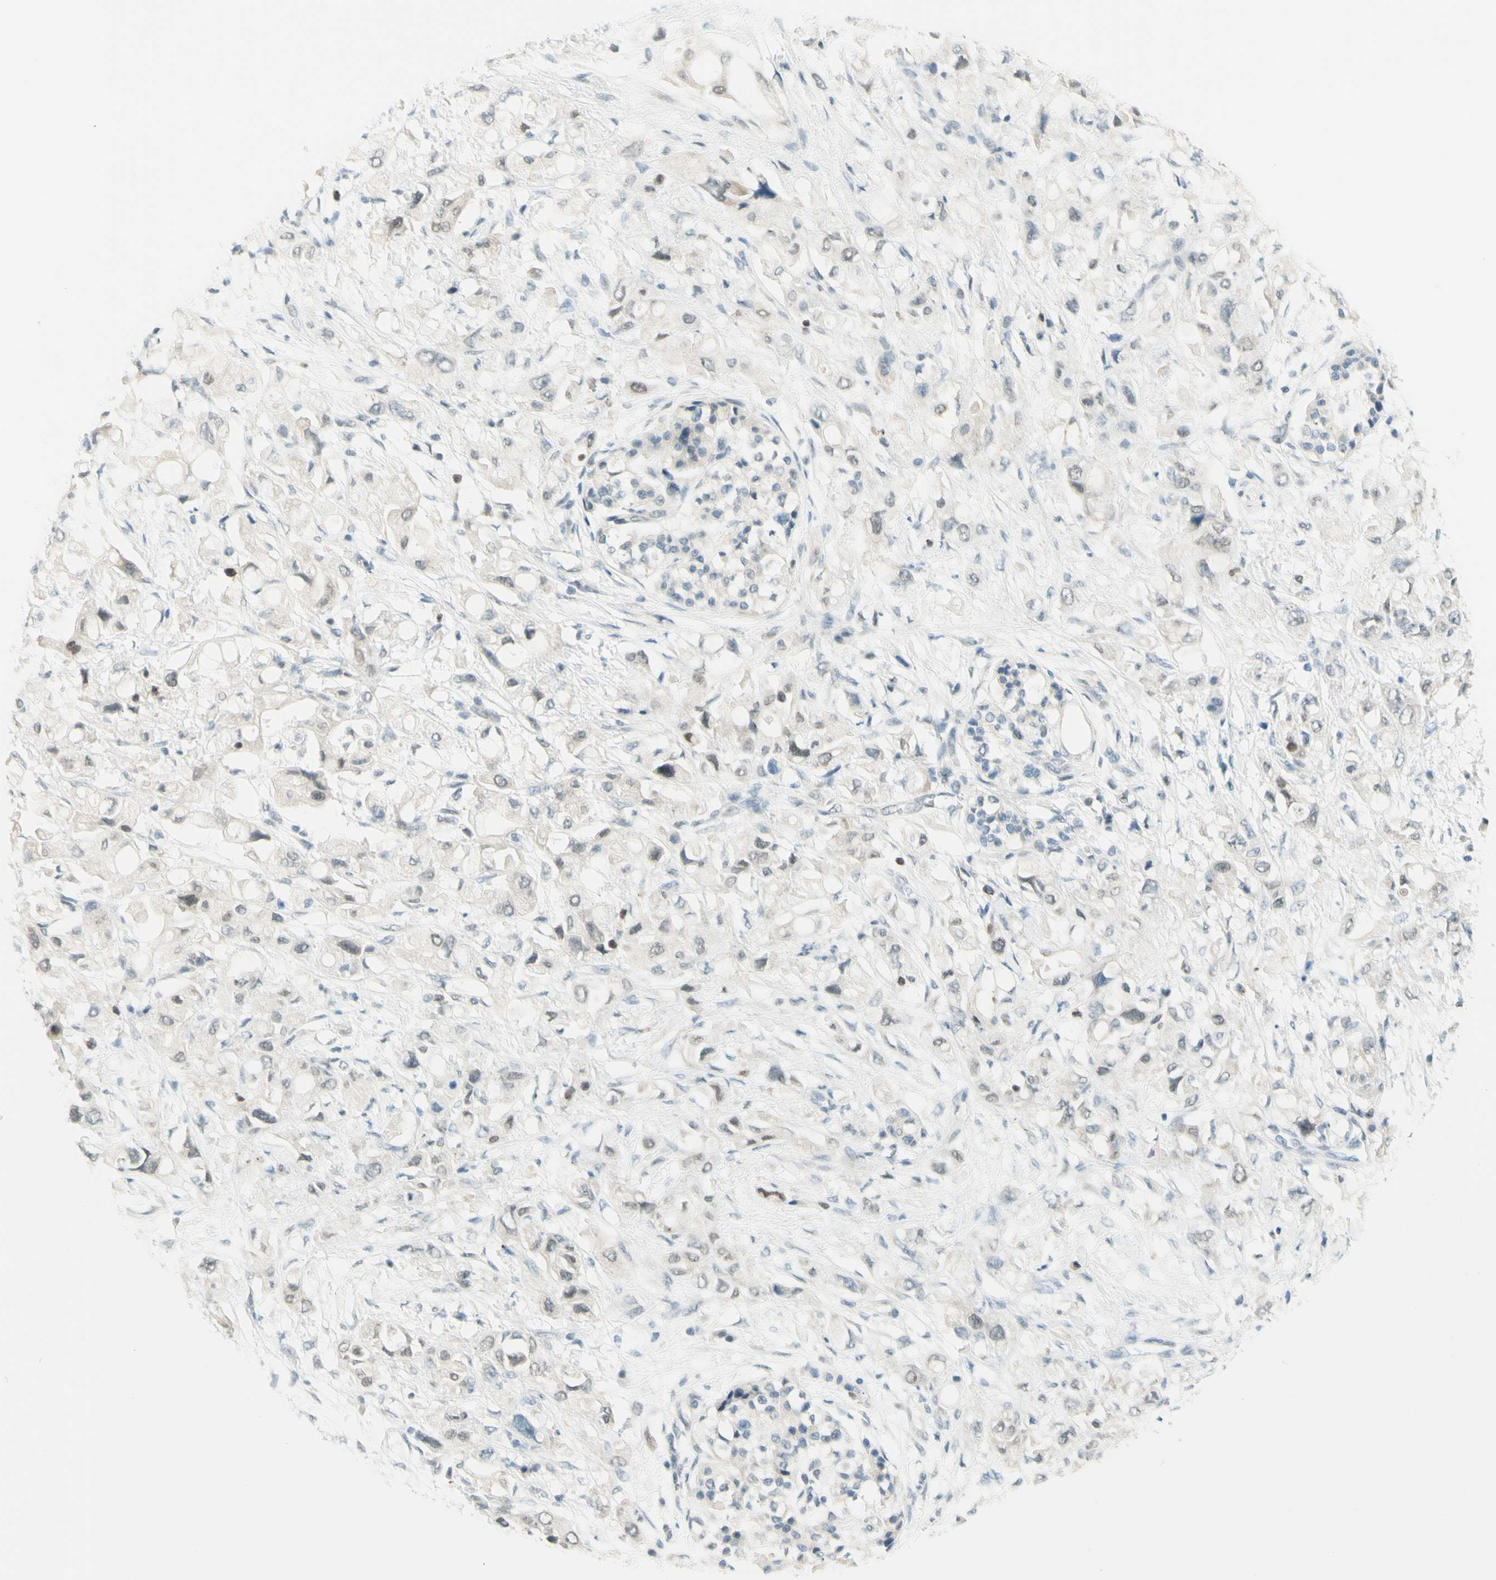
{"staining": {"intensity": "negative", "quantity": "none", "location": "none"}, "tissue": "pancreatic cancer", "cell_type": "Tumor cells", "image_type": "cancer", "snomed": [{"axis": "morphology", "description": "Adenocarcinoma, NOS"}, {"axis": "topography", "description": "Pancreas"}], "caption": "The image exhibits no significant positivity in tumor cells of adenocarcinoma (pancreatic). (Brightfield microscopy of DAB immunohistochemistry at high magnification).", "gene": "JPH1", "patient": {"sex": "female", "age": 56}}